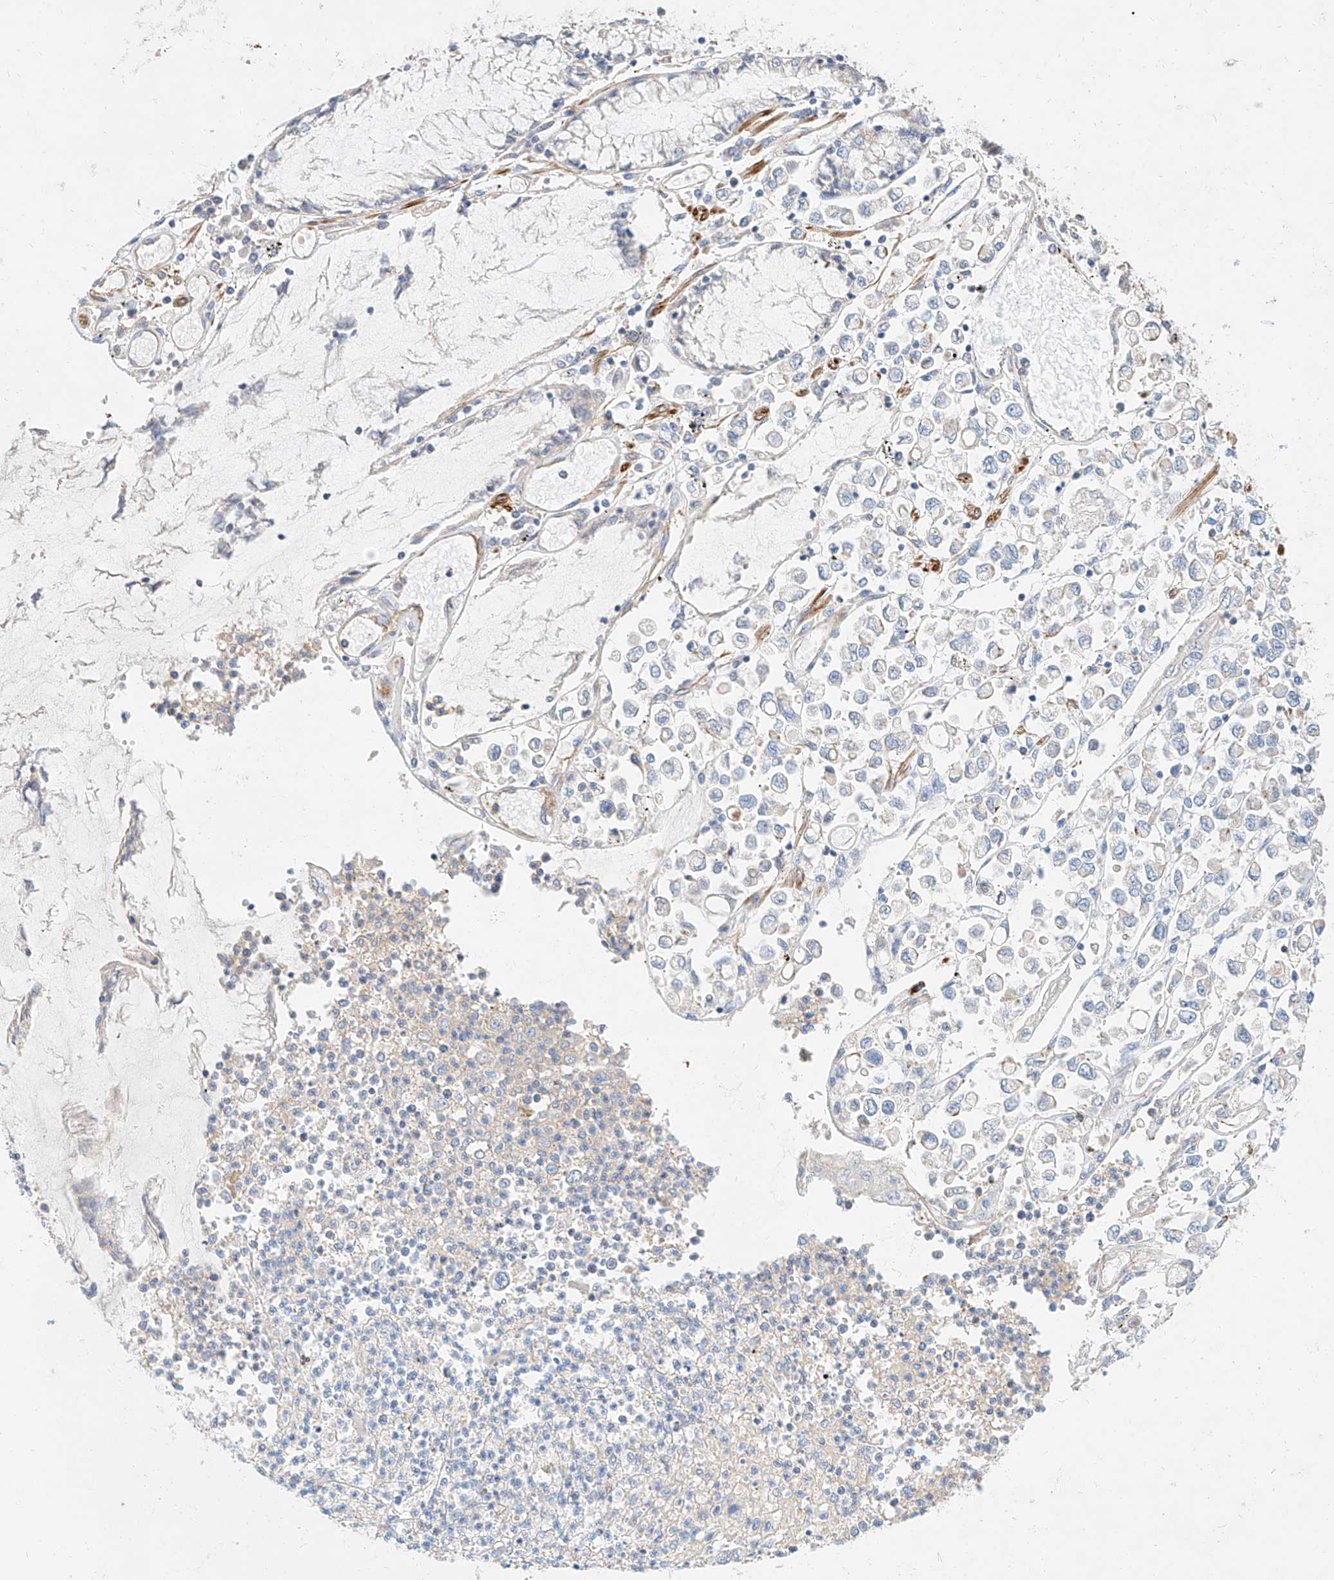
{"staining": {"intensity": "negative", "quantity": "none", "location": "none"}, "tissue": "stomach cancer", "cell_type": "Tumor cells", "image_type": "cancer", "snomed": [{"axis": "morphology", "description": "Adenocarcinoma, NOS"}, {"axis": "topography", "description": "Stomach"}], "caption": "Stomach cancer was stained to show a protein in brown. There is no significant staining in tumor cells.", "gene": "KCNH5", "patient": {"sex": "female", "age": 76}}